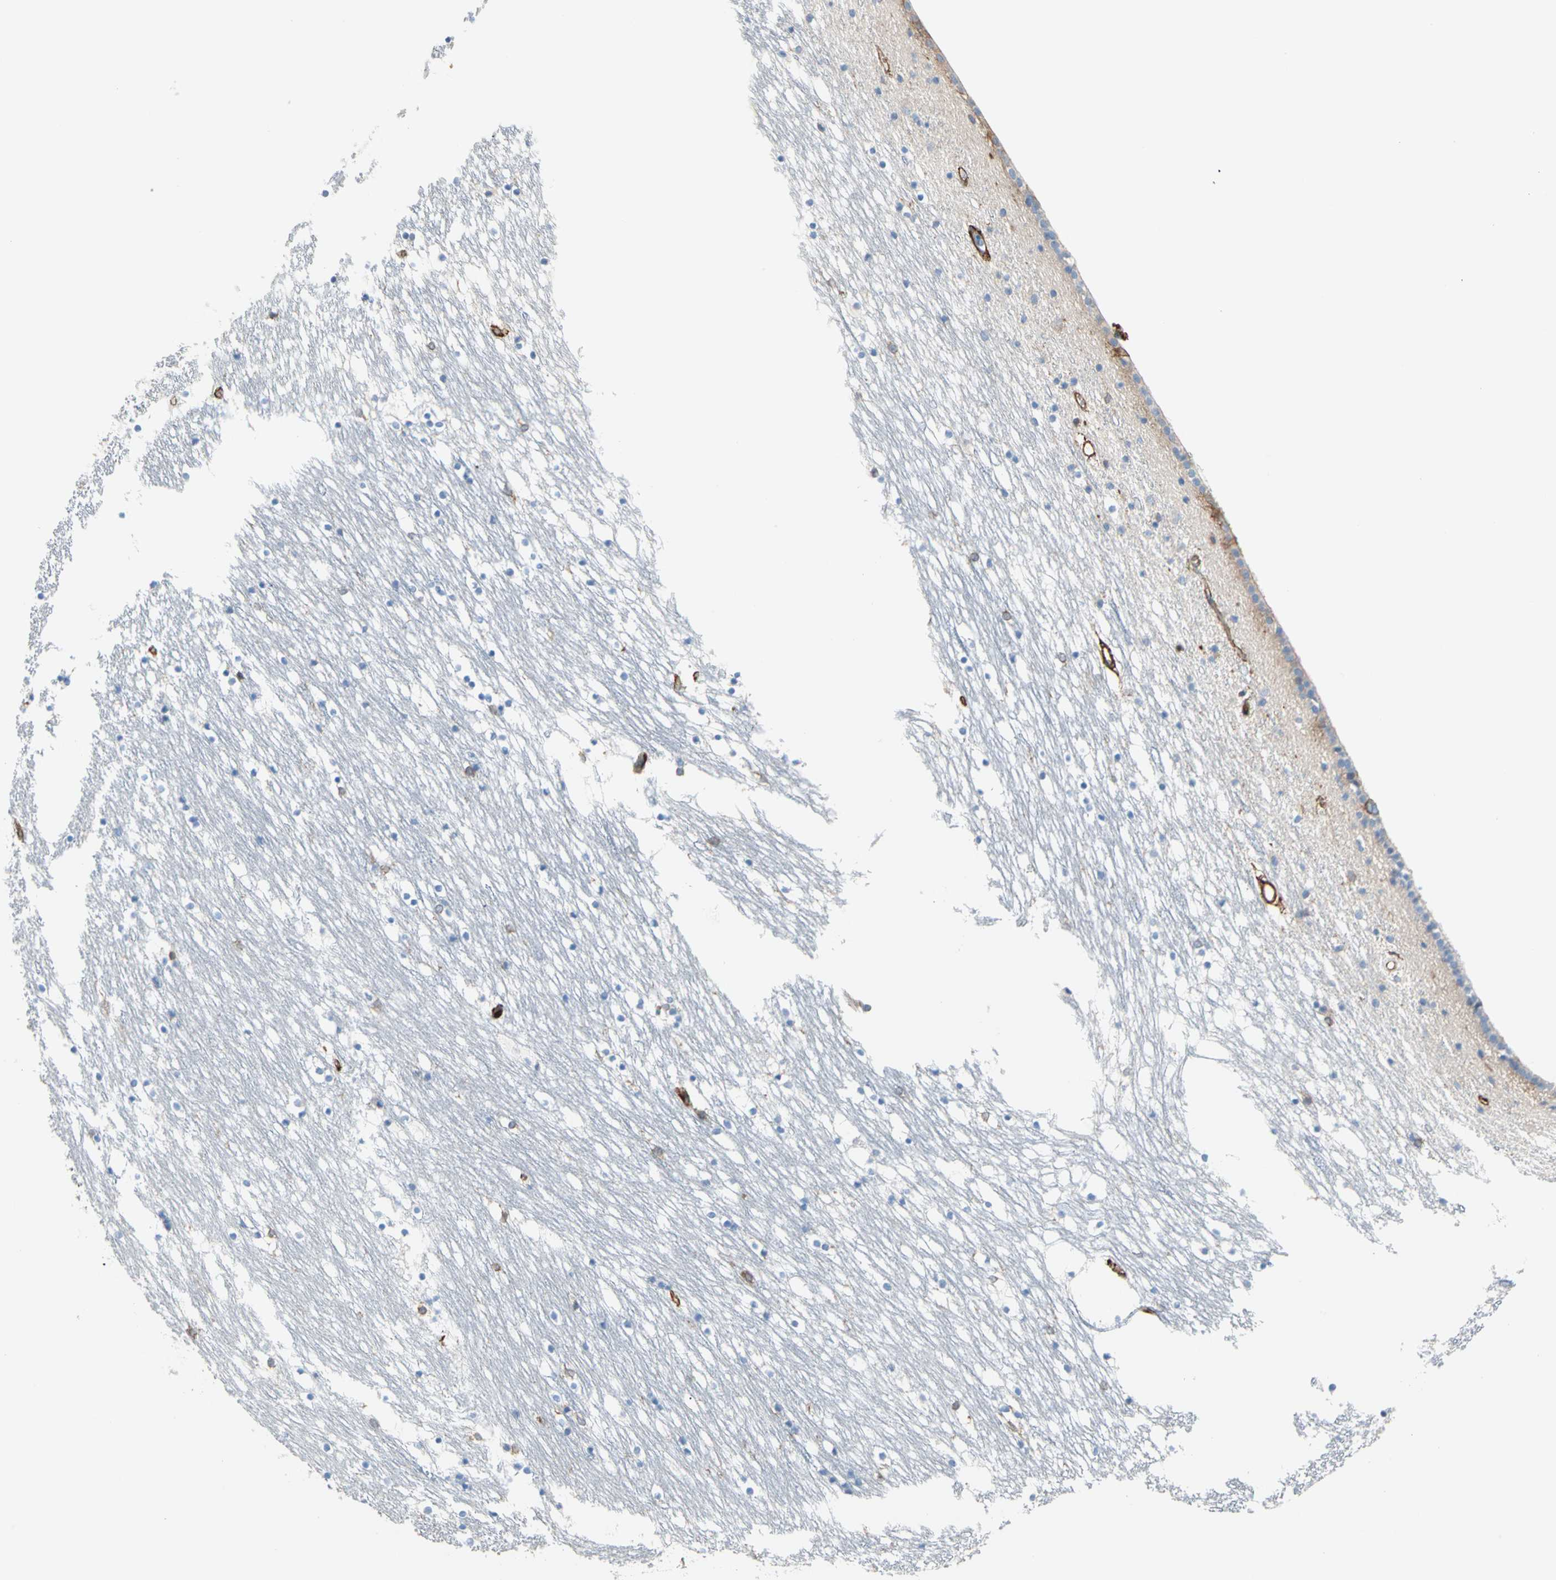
{"staining": {"intensity": "negative", "quantity": "none", "location": "none"}, "tissue": "caudate", "cell_type": "Glial cells", "image_type": "normal", "snomed": [{"axis": "morphology", "description": "Normal tissue, NOS"}, {"axis": "topography", "description": "Lateral ventricle wall"}], "caption": "High power microscopy photomicrograph of an immunohistochemistry micrograph of benign caudate, revealing no significant positivity in glial cells. (Brightfield microscopy of DAB IHC at high magnification).", "gene": "EPB41L2", "patient": {"sex": "male", "age": 45}}